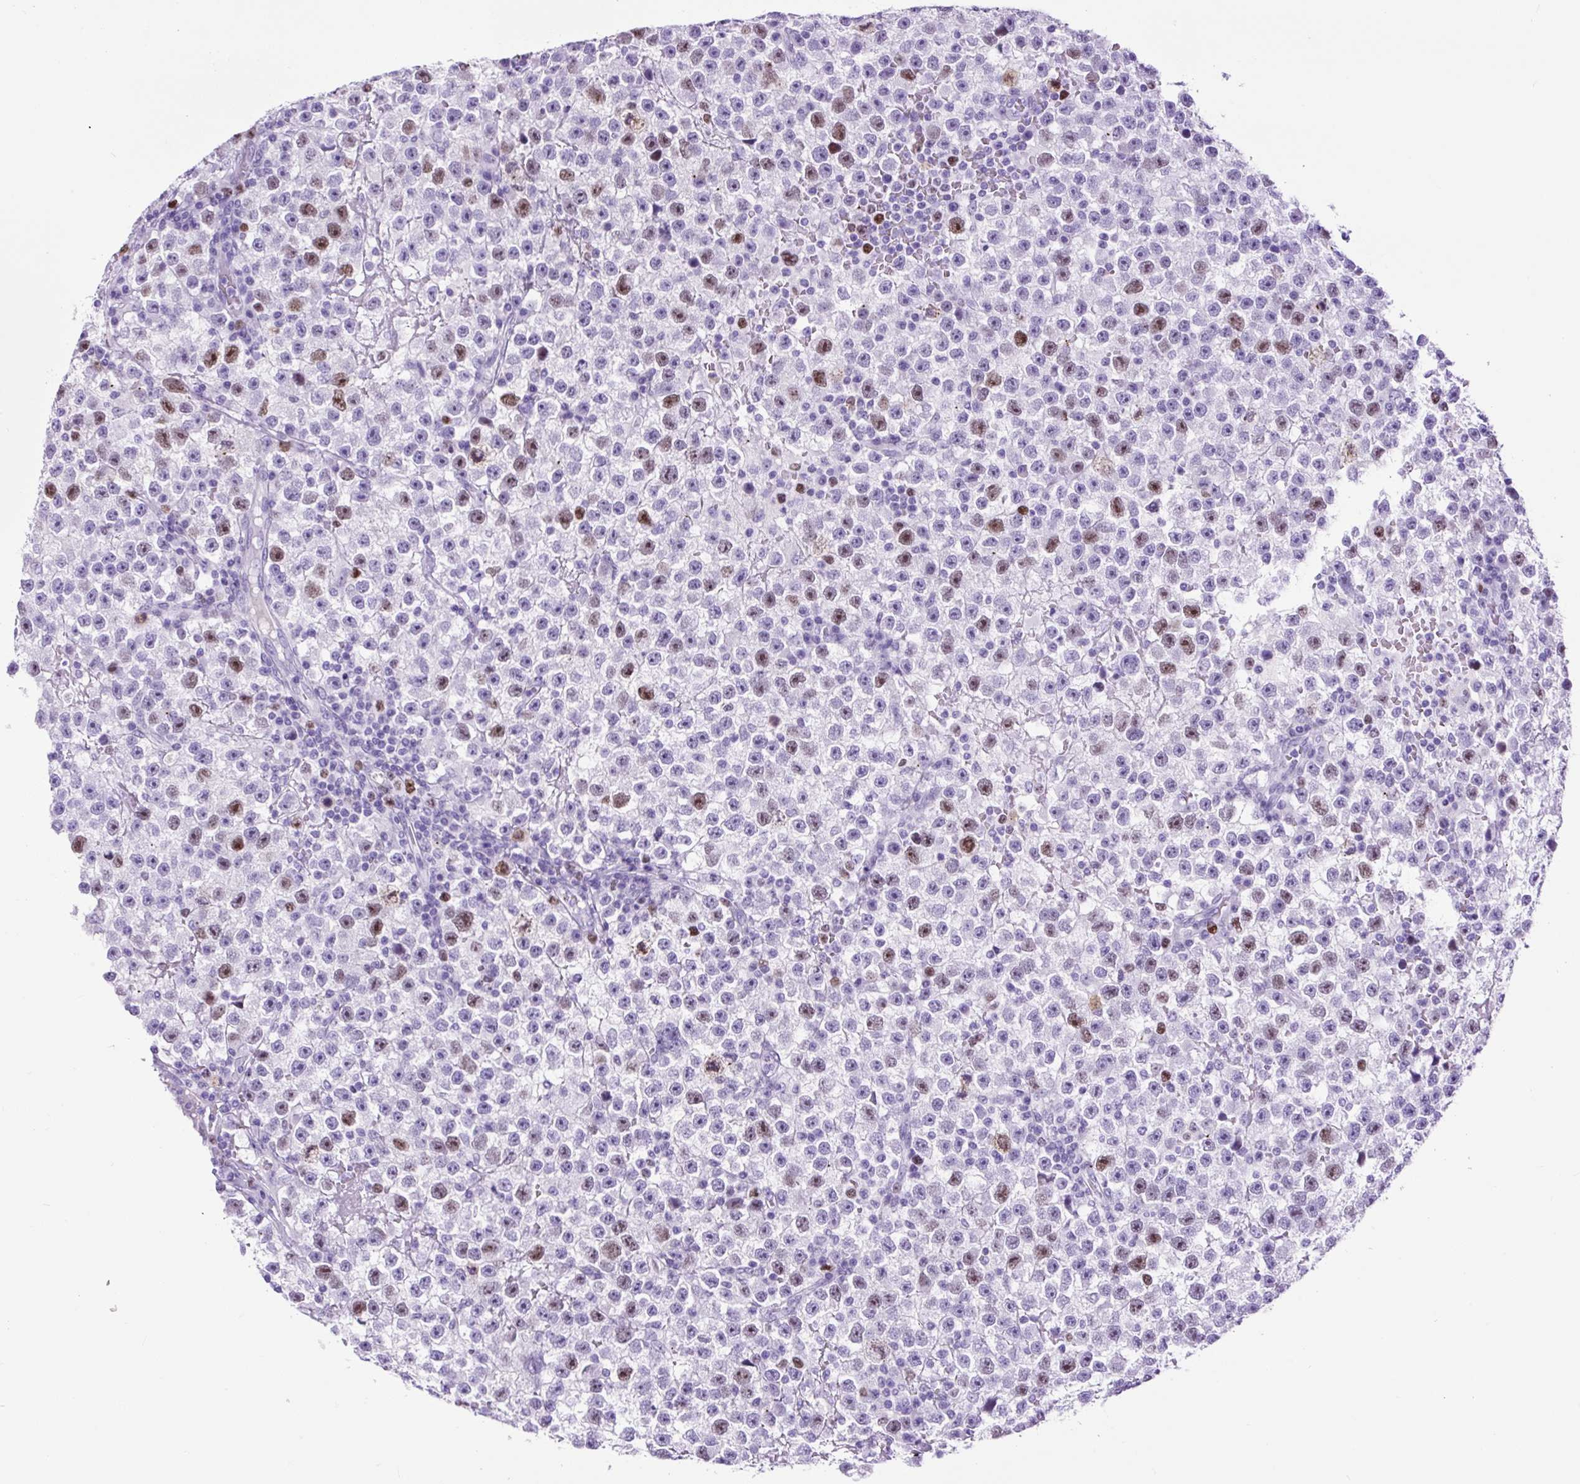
{"staining": {"intensity": "moderate", "quantity": "<25%", "location": "nuclear"}, "tissue": "testis cancer", "cell_type": "Tumor cells", "image_type": "cancer", "snomed": [{"axis": "morphology", "description": "Seminoma, NOS"}, {"axis": "topography", "description": "Testis"}], "caption": "This photomicrograph exhibits immunohistochemistry staining of seminoma (testis), with low moderate nuclear expression in about <25% of tumor cells.", "gene": "RACGAP1", "patient": {"sex": "male", "age": 22}}